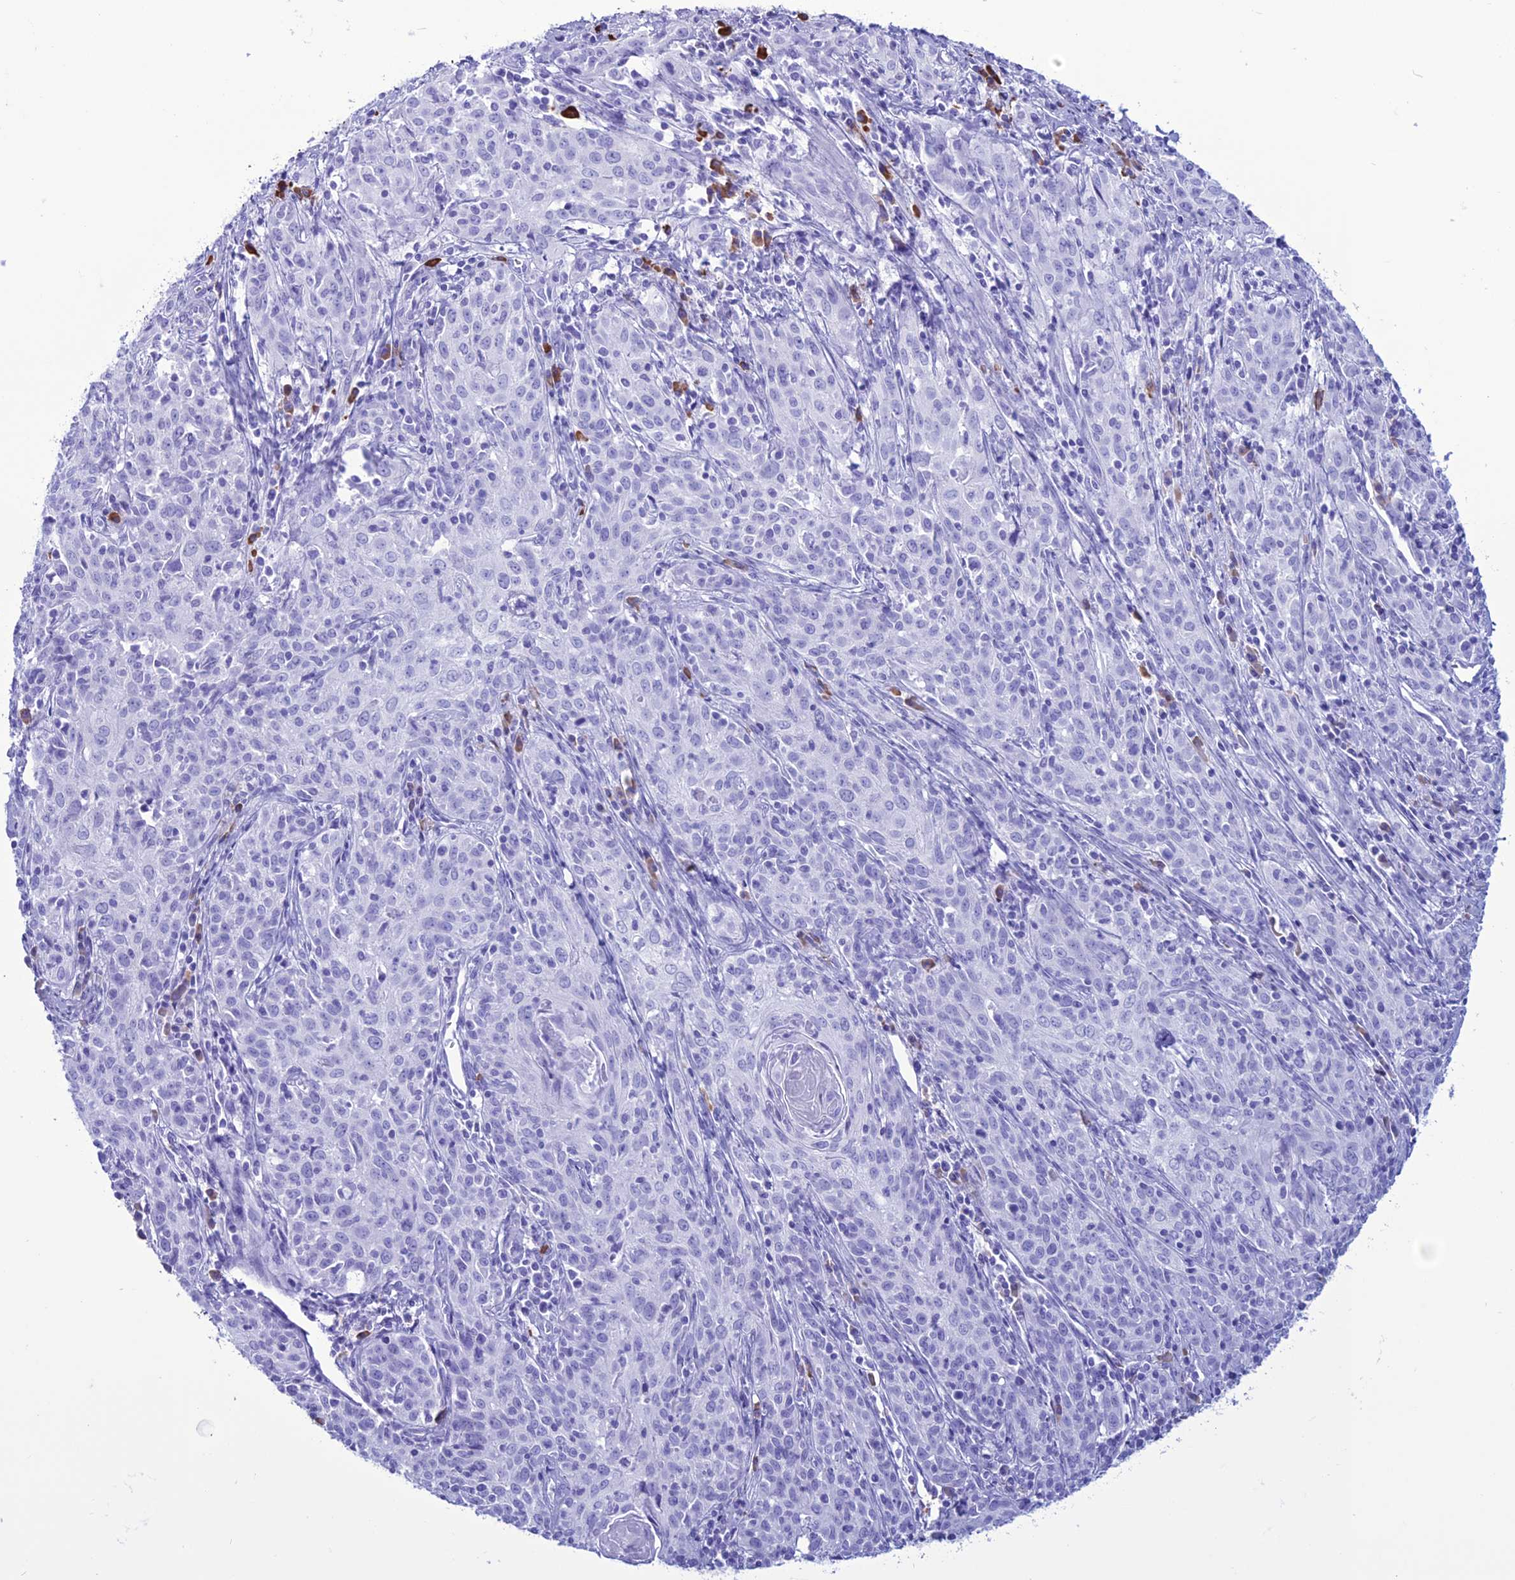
{"staining": {"intensity": "negative", "quantity": "none", "location": "none"}, "tissue": "cervical cancer", "cell_type": "Tumor cells", "image_type": "cancer", "snomed": [{"axis": "morphology", "description": "Squamous cell carcinoma, NOS"}, {"axis": "topography", "description": "Cervix"}], "caption": "Histopathology image shows no protein positivity in tumor cells of cervical cancer (squamous cell carcinoma) tissue.", "gene": "MZB1", "patient": {"sex": "female", "age": 57}}